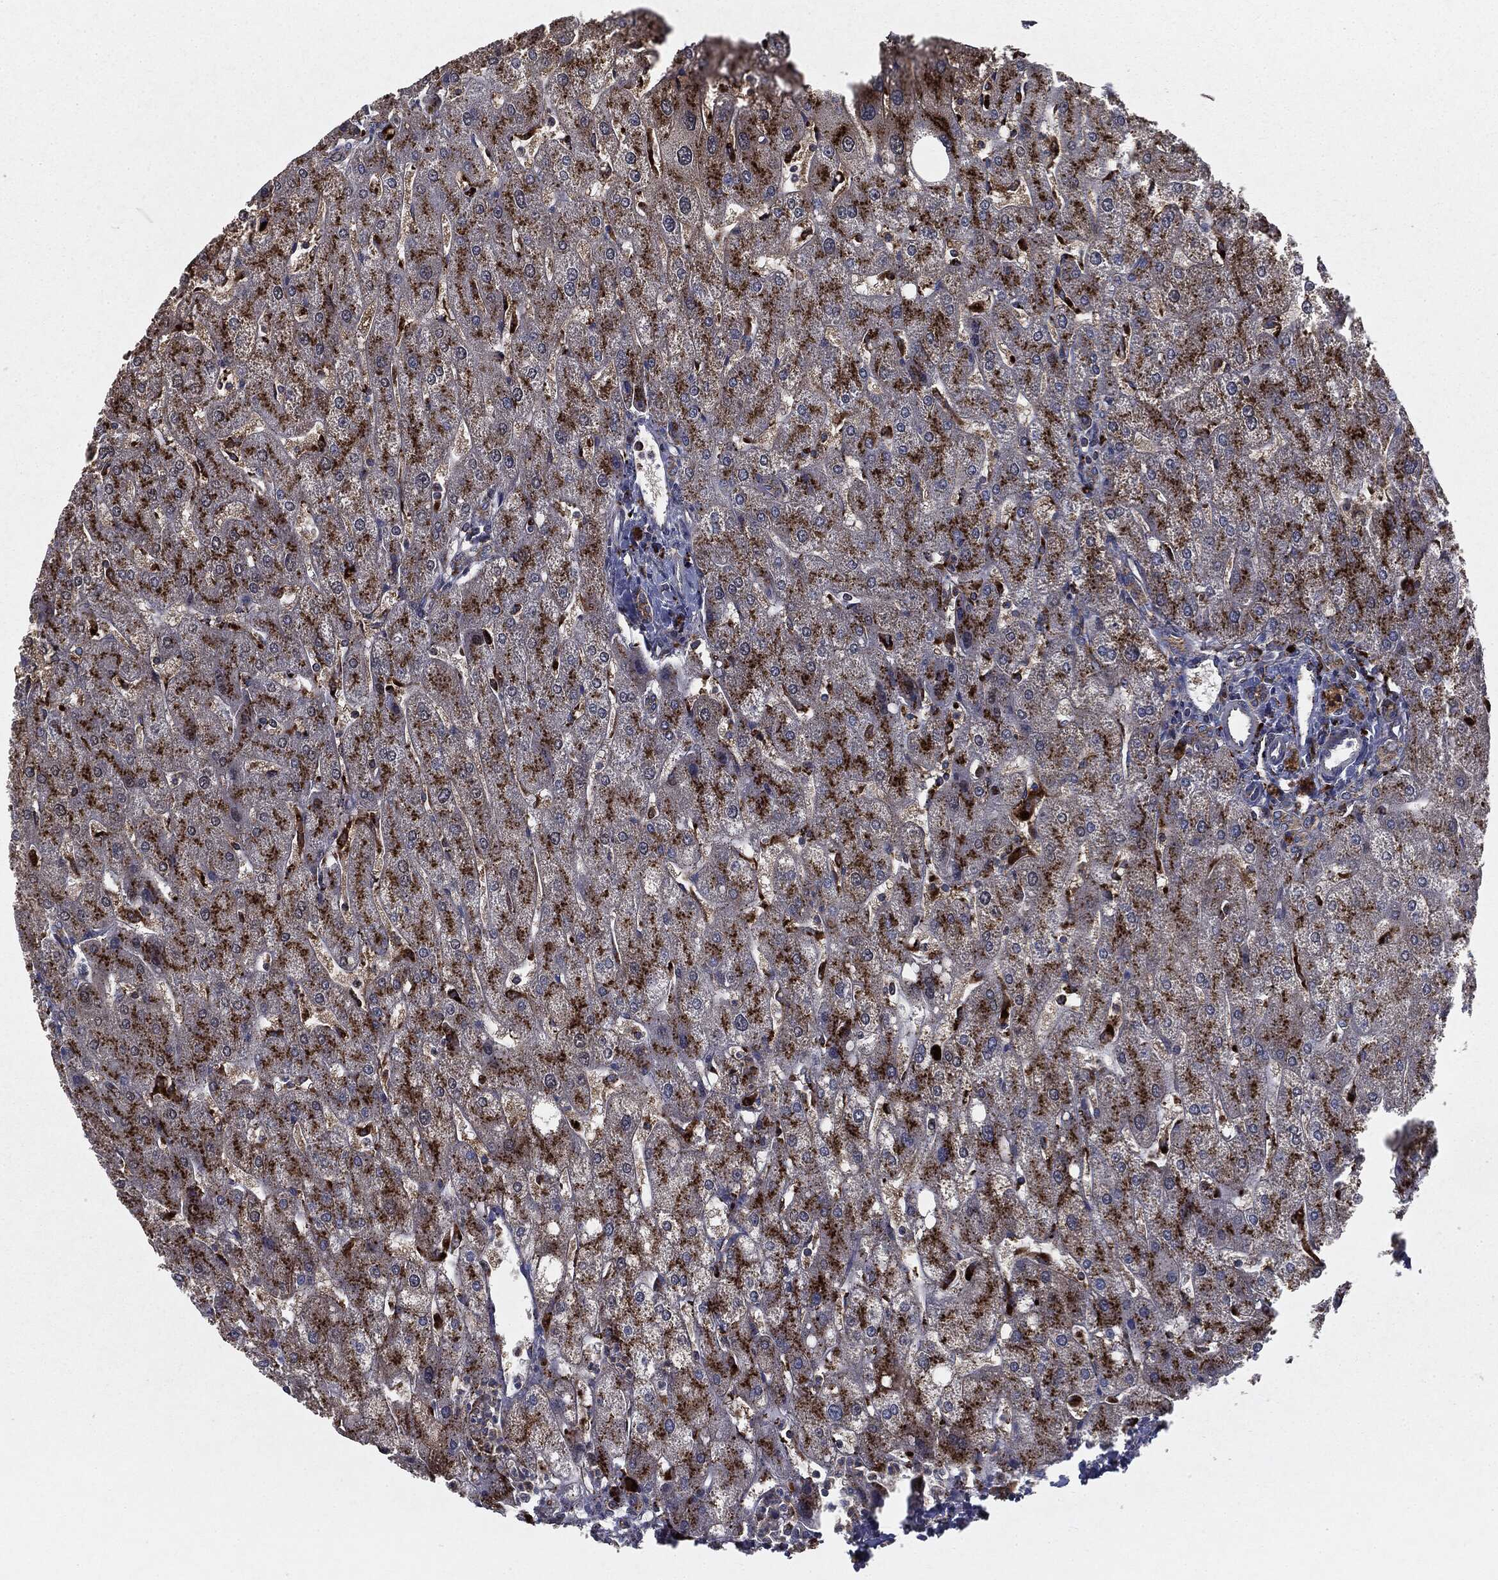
{"staining": {"intensity": "strong", "quantity": ">75%", "location": "cytoplasmic/membranous"}, "tissue": "liver", "cell_type": "Cholangiocytes", "image_type": "normal", "snomed": [{"axis": "morphology", "description": "Normal tissue, NOS"}, {"axis": "topography", "description": "Liver"}], "caption": "About >75% of cholangiocytes in normal liver demonstrate strong cytoplasmic/membranous protein expression as visualized by brown immunohistochemical staining.", "gene": "CTSA", "patient": {"sex": "male", "age": 67}}